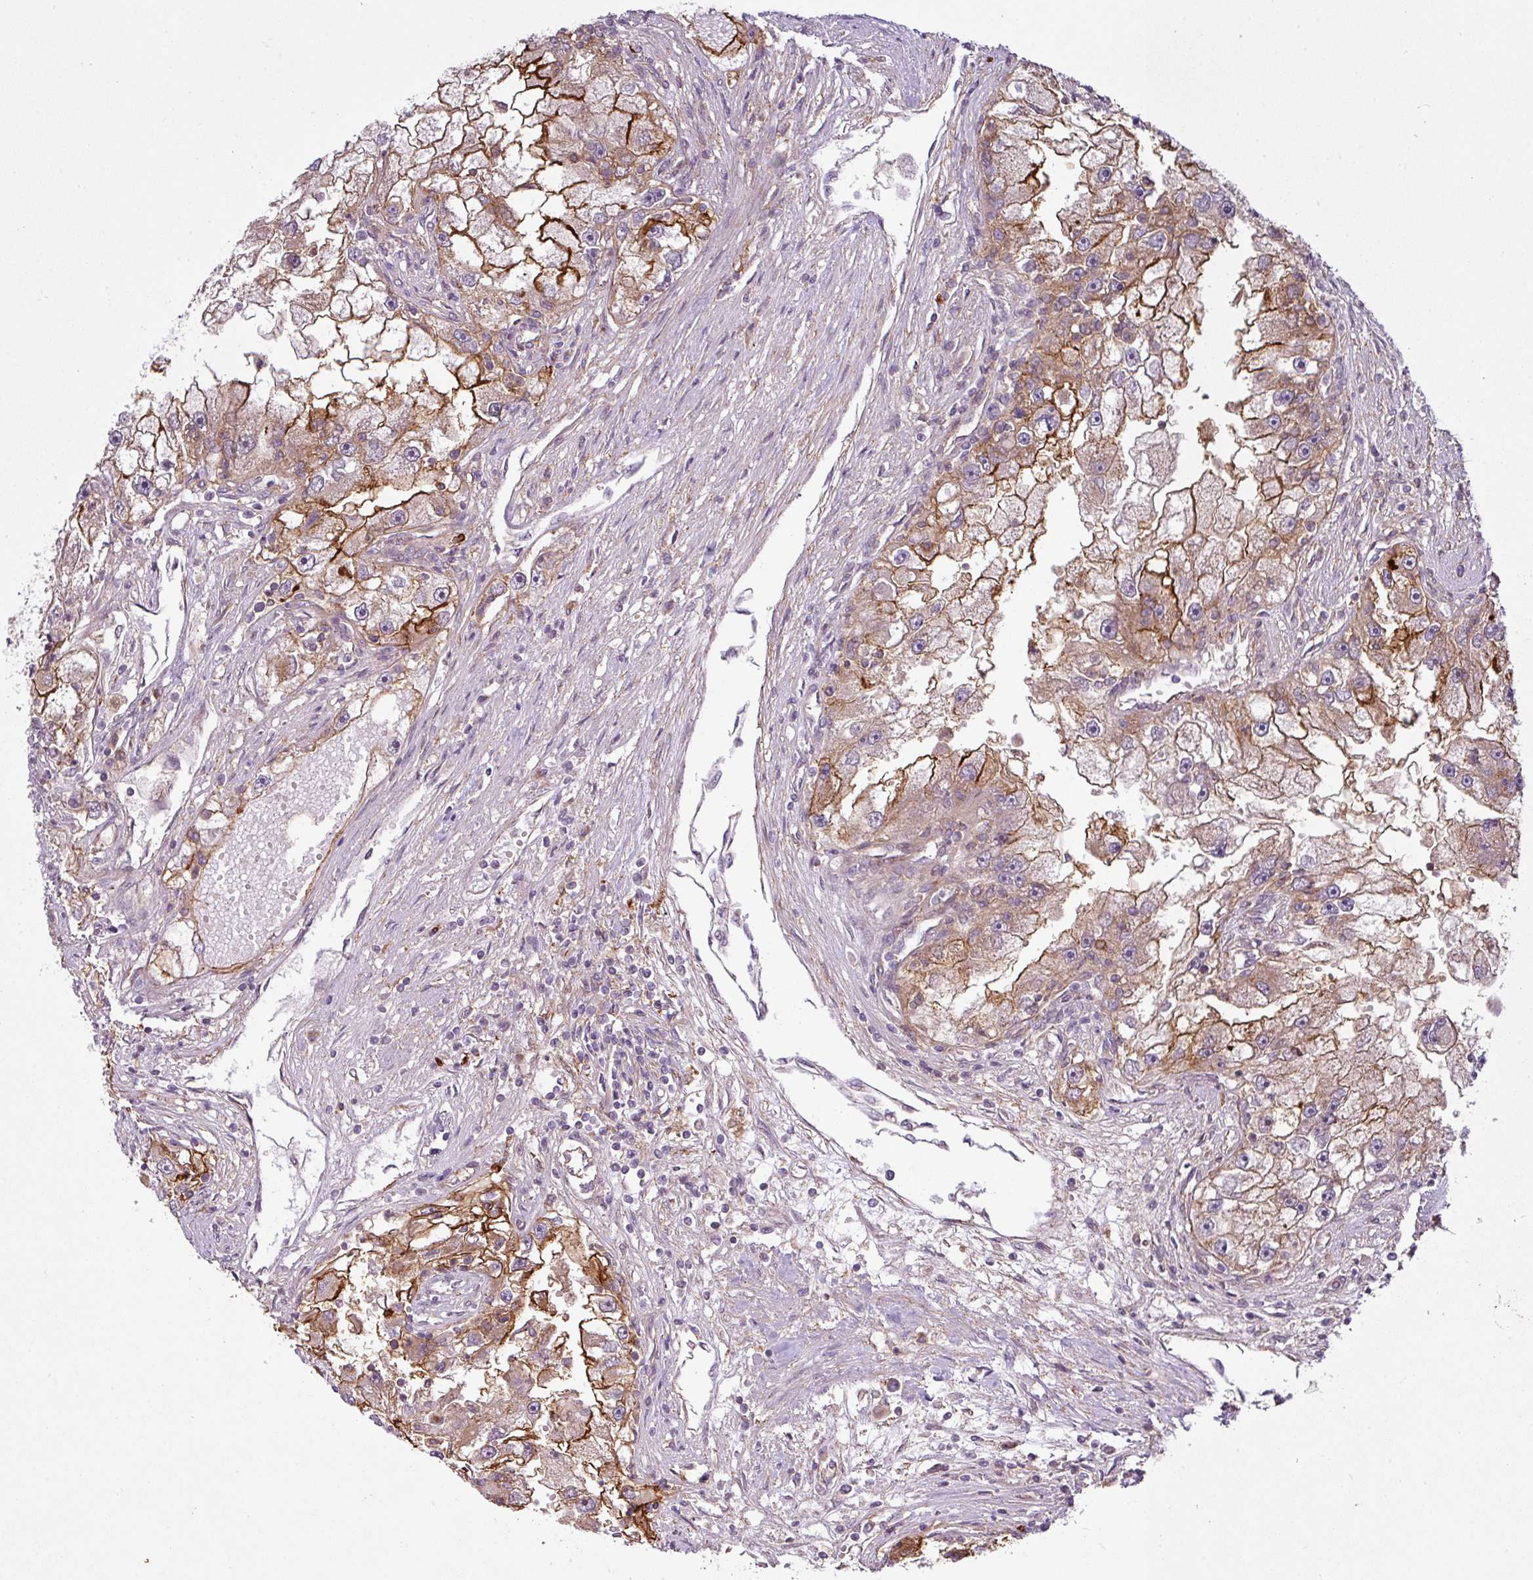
{"staining": {"intensity": "moderate", "quantity": "25%-75%", "location": "cytoplasmic/membranous"}, "tissue": "renal cancer", "cell_type": "Tumor cells", "image_type": "cancer", "snomed": [{"axis": "morphology", "description": "Adenocarcinoma, NOS"}, {"axis": "topography", "description": "Kidney"}], "caption": "Immunohistochemical staining of human renal cancer exhibits medium levels of moderate cytoplasmic/membranous protein positivity in about 25%-75% of tumor cells.", "gene": "ZC2HC1C", "patient": {"sex": "male", "age": 63}}